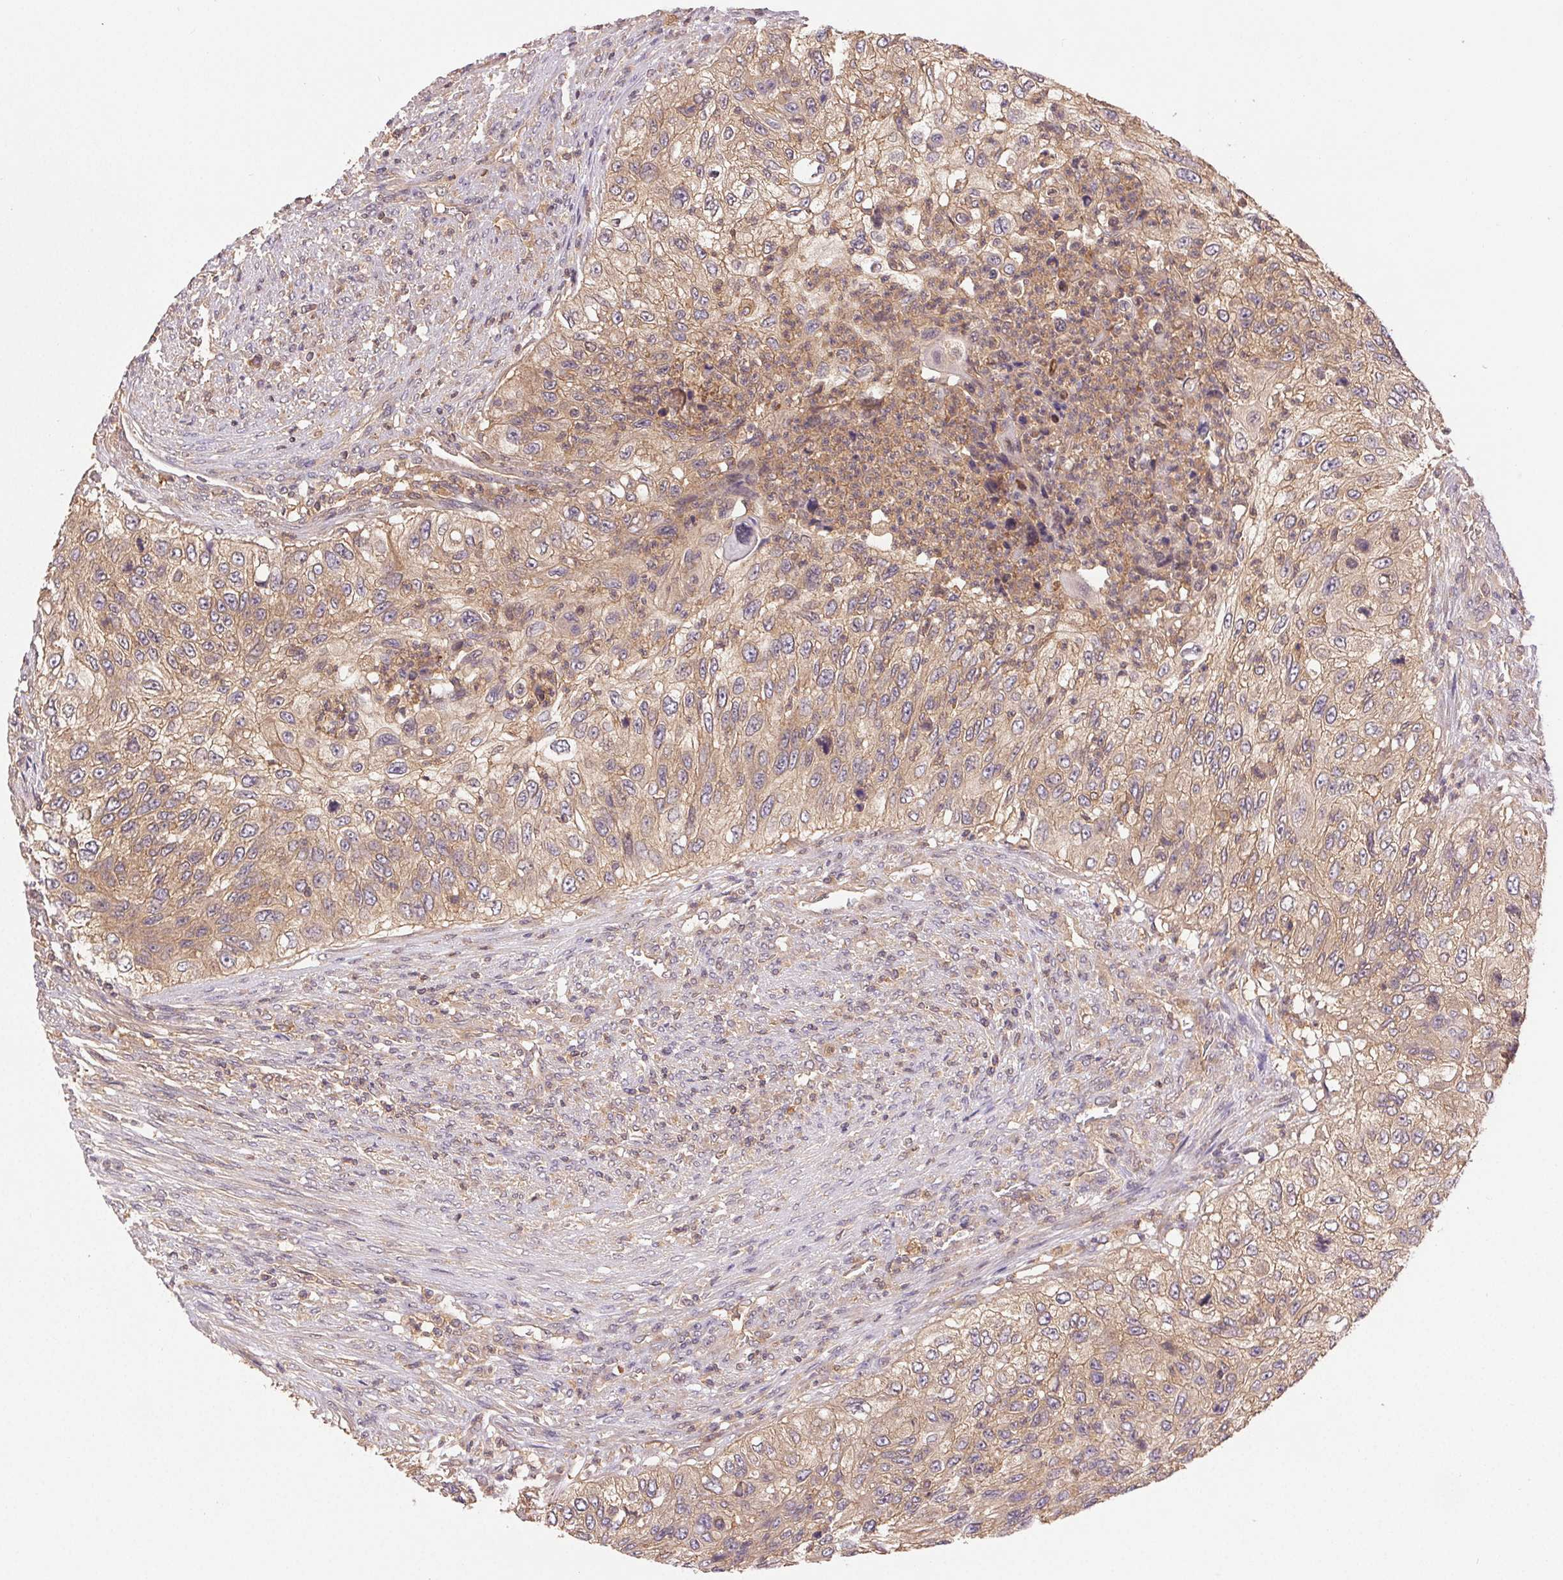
{"staining": {"intensity": "weak", "quantity": ">75%", "location": "cytoplasmic/membranous"}, "tissue": "urothelial cancer", "cell_type": "Tumor cells", "image_type": "cancer", "snomed": [{"axis": "morphology", "description": "Urothelial carcinoma, High grade"}, {"axis": "topography", "description": "Urinary bladder"}], "caption": "IHC (DAB (3,3'-diaminobenzidine)) staining of urothelial carcinoma (high-grade) demonstrates weak cytoplasmic/membranous protein expression in about >75% of tumor cells.", "gene": "GDI2", "patient": {"sex": "female", "age": 60}}